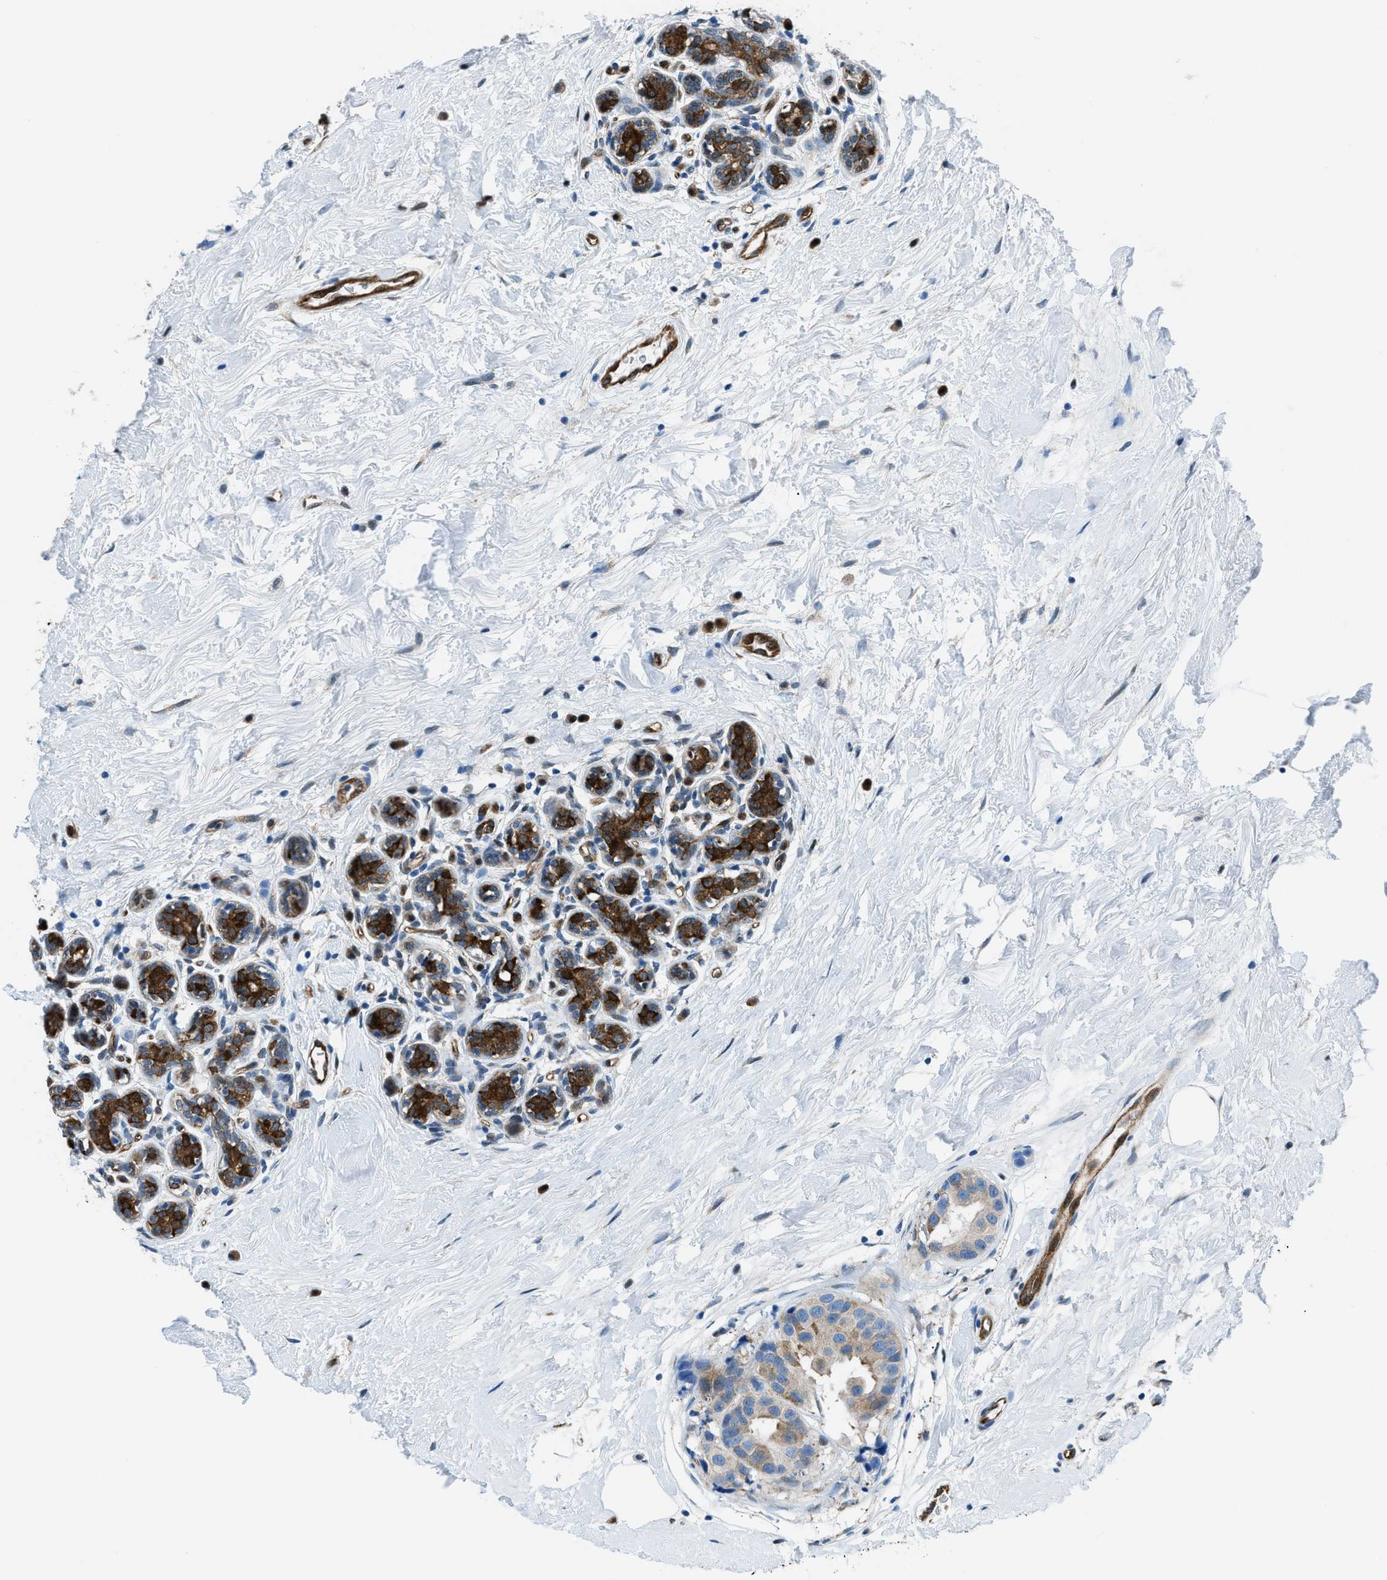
{"staining": {"intensity": "moderate", "quantity": ">75%", "location": "cytoplasmic/membranous"}, "tissue": "breast cancer", "cell_type": "Tumor cells", "image_type": "cancer", "snomed": [{"axis": "morphology", "description": "Normal tissue, NOS"}, {"axis": "morphology", "description": "Duct carcinoma"}, {"axis": "topography", "description": "Breast"}], "caption": "Human breast cancer (infiltrating ductal carcinoma) stained with a protein marker reveals moderate staining in tumor cells.", "gene": "YWHAE", "patient": {"sex": "female", "age": 39}}